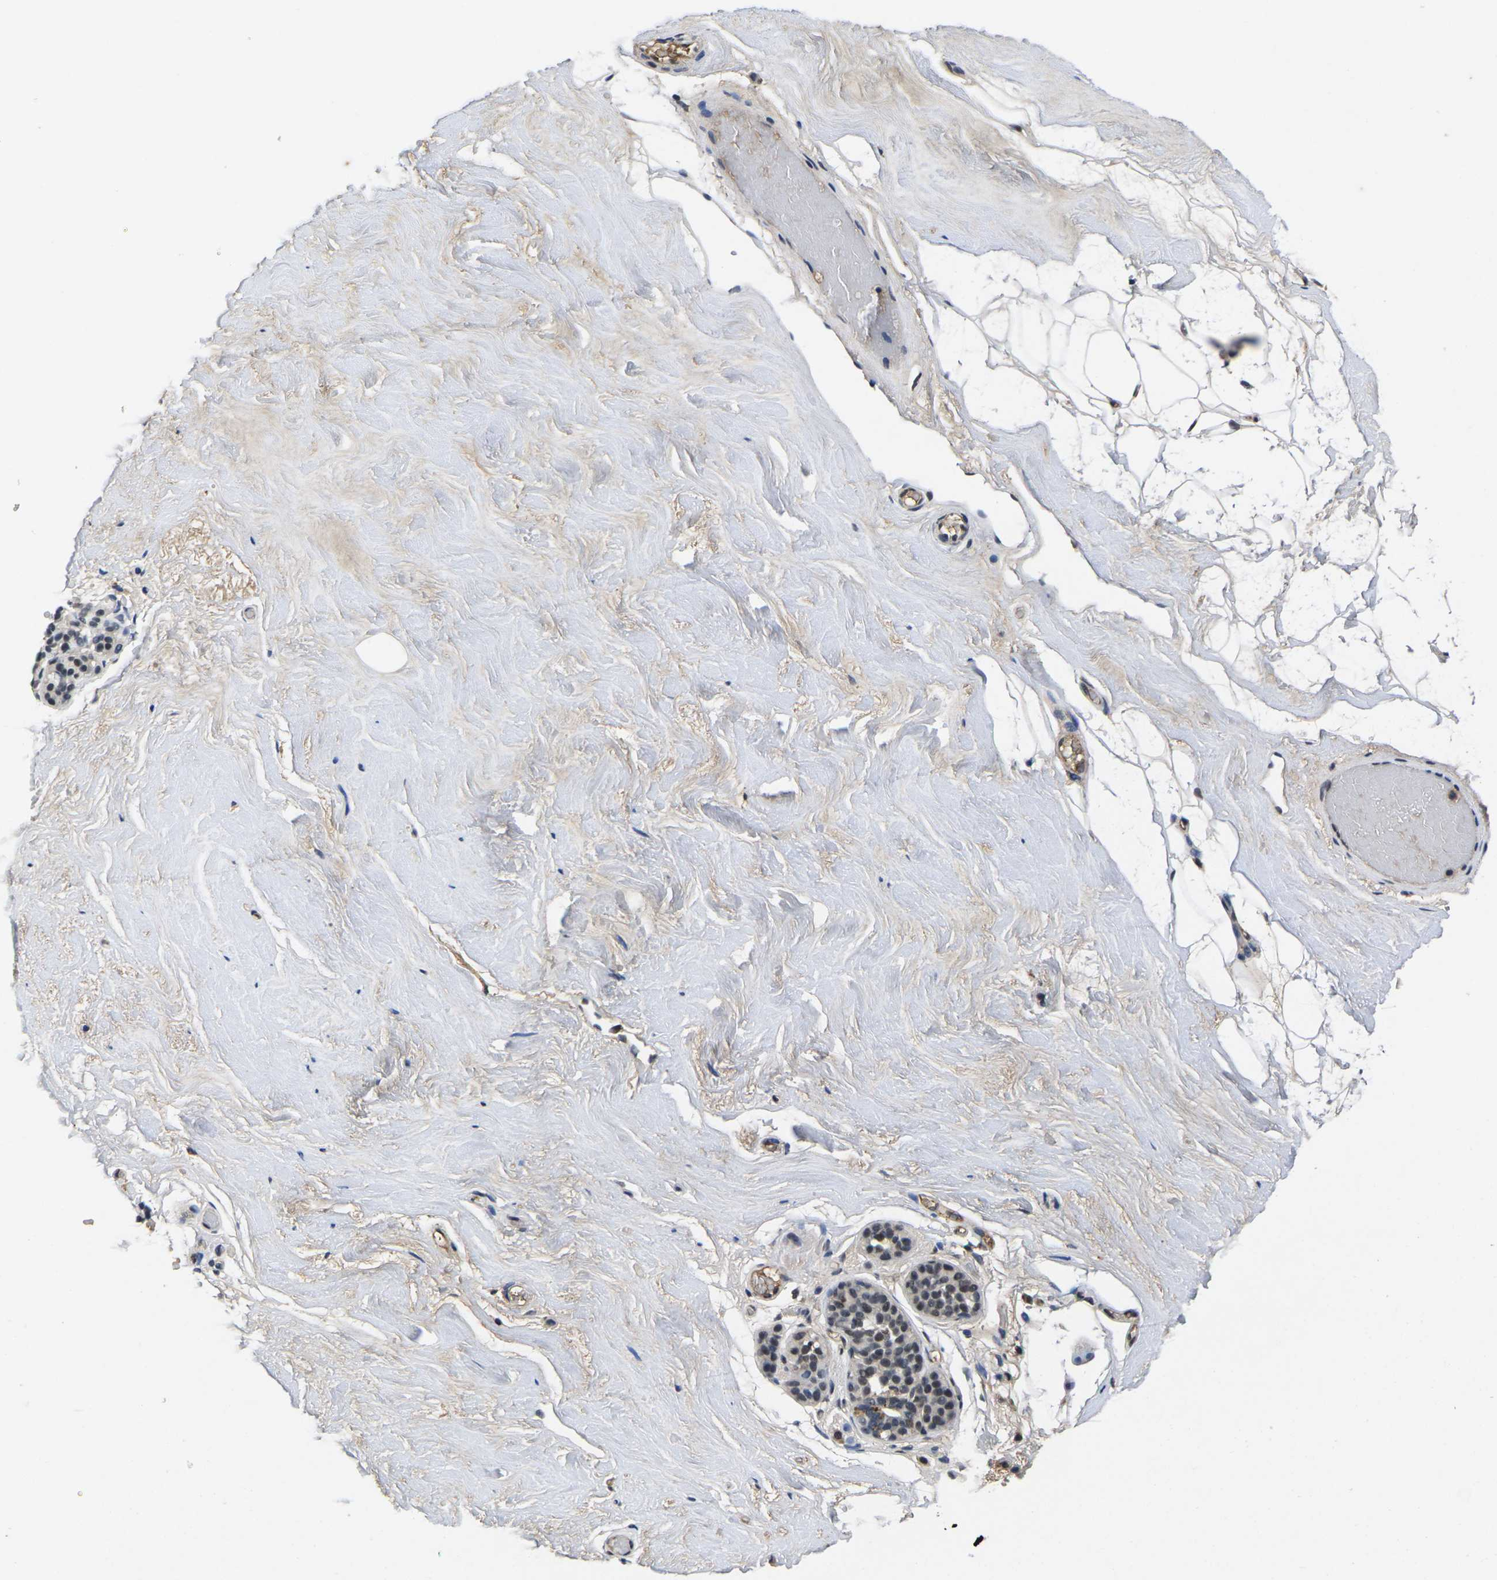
{"staining": {"intensity": "negative", "quantity": "none", "location": "none"}, "tissue": "breast", "cell_type": "Adipocytes", "image_type": "normal", "snomed": [{"axis": "morphology", "description": "Normal tissue, NOS"}, {"axis": "topography", "description": "Breast"}], "caption": "This image is of benign breast stained with immunohistochemistry to label a protein in brown with the nuclei are counter-stained blue. There is no positivity in adipocytes. (DAB immunohistochemistry, high magnification).", "gene": "GTF2E1", "patient": {"sex": "female", "age": 75}}